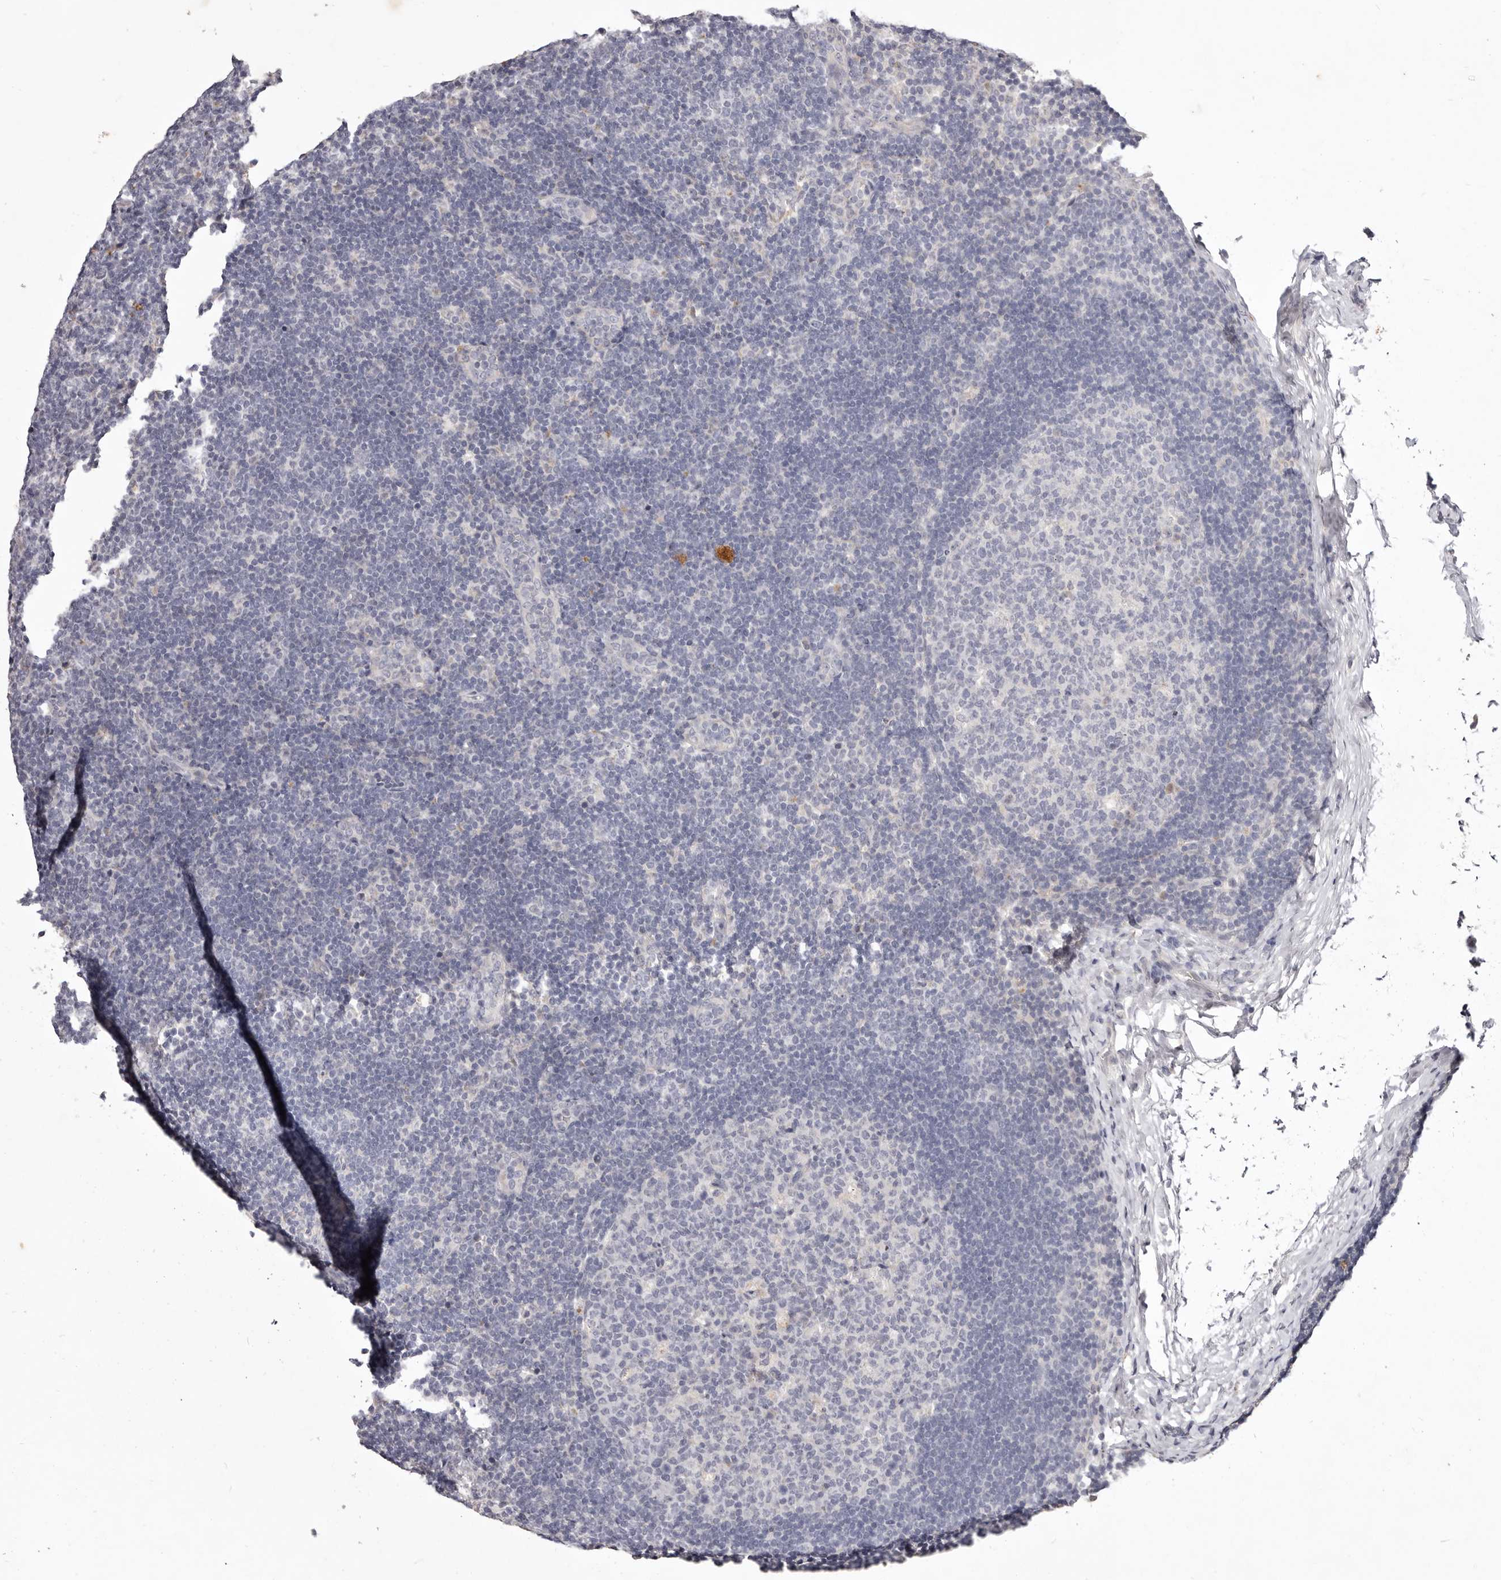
{"staining": {"intensity": "negative", "quantity": "none", "location": "none"}, "tissue": "lymph node", "cell_type": "Germinal center cells", "image_type": "normal", "snomed": [{"axis": "morphology", "description": "Normal tissue, NOS"}, {"axis": "topography", "description": "Lymph node"}], "caption": "Lymph node stained for a protein using immunohistochemistry (IHC) demonstrates no expression germinal center cells.", "gene": "GARNL3", "patient": {"sex": "female", "age": 22}}